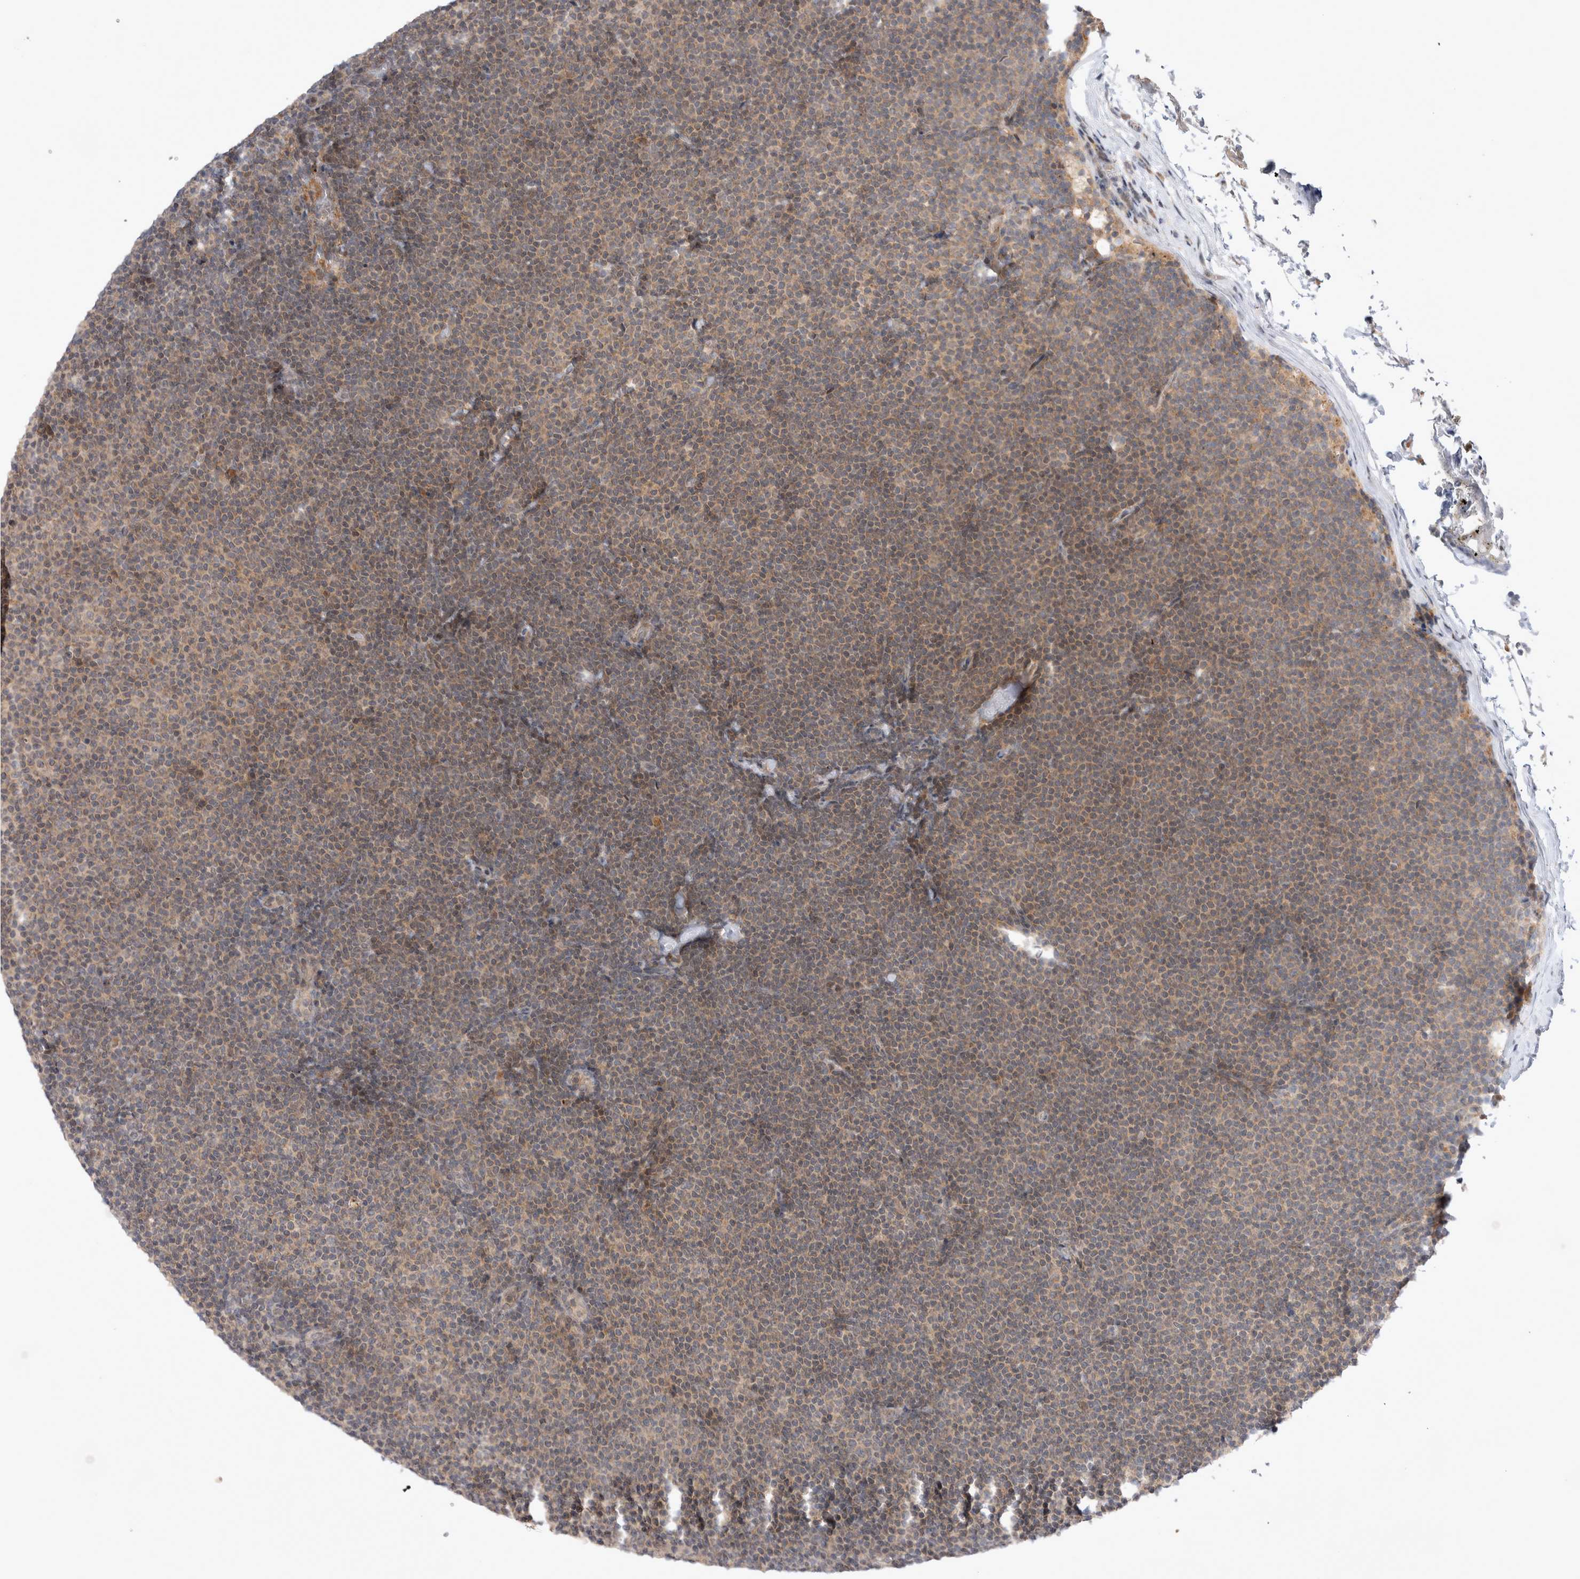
{"staining": {"intensity": "weak", "quantity": ">75%", "location": "cytoplasmic/membranous"}, "tissue": "lymphoma", "cell_type": "Tumor cells", "image_type": "cancer", "snomed": [{"axis": "morphology", "description": "Malignant lymphoma, non-Hodgkin's type, Low grade"}, {"axis": "topography", "description": "Lymph node"}], "caption": "This is an image of IHC staining of low-grade malignant lymphoma, non-Hodgkin's type, which shows weak positivity in the cytoplasmic/membranous of tumor cells.", "gene": "PLEKHM1", "patient": {"sex": "female", "age": 53}}